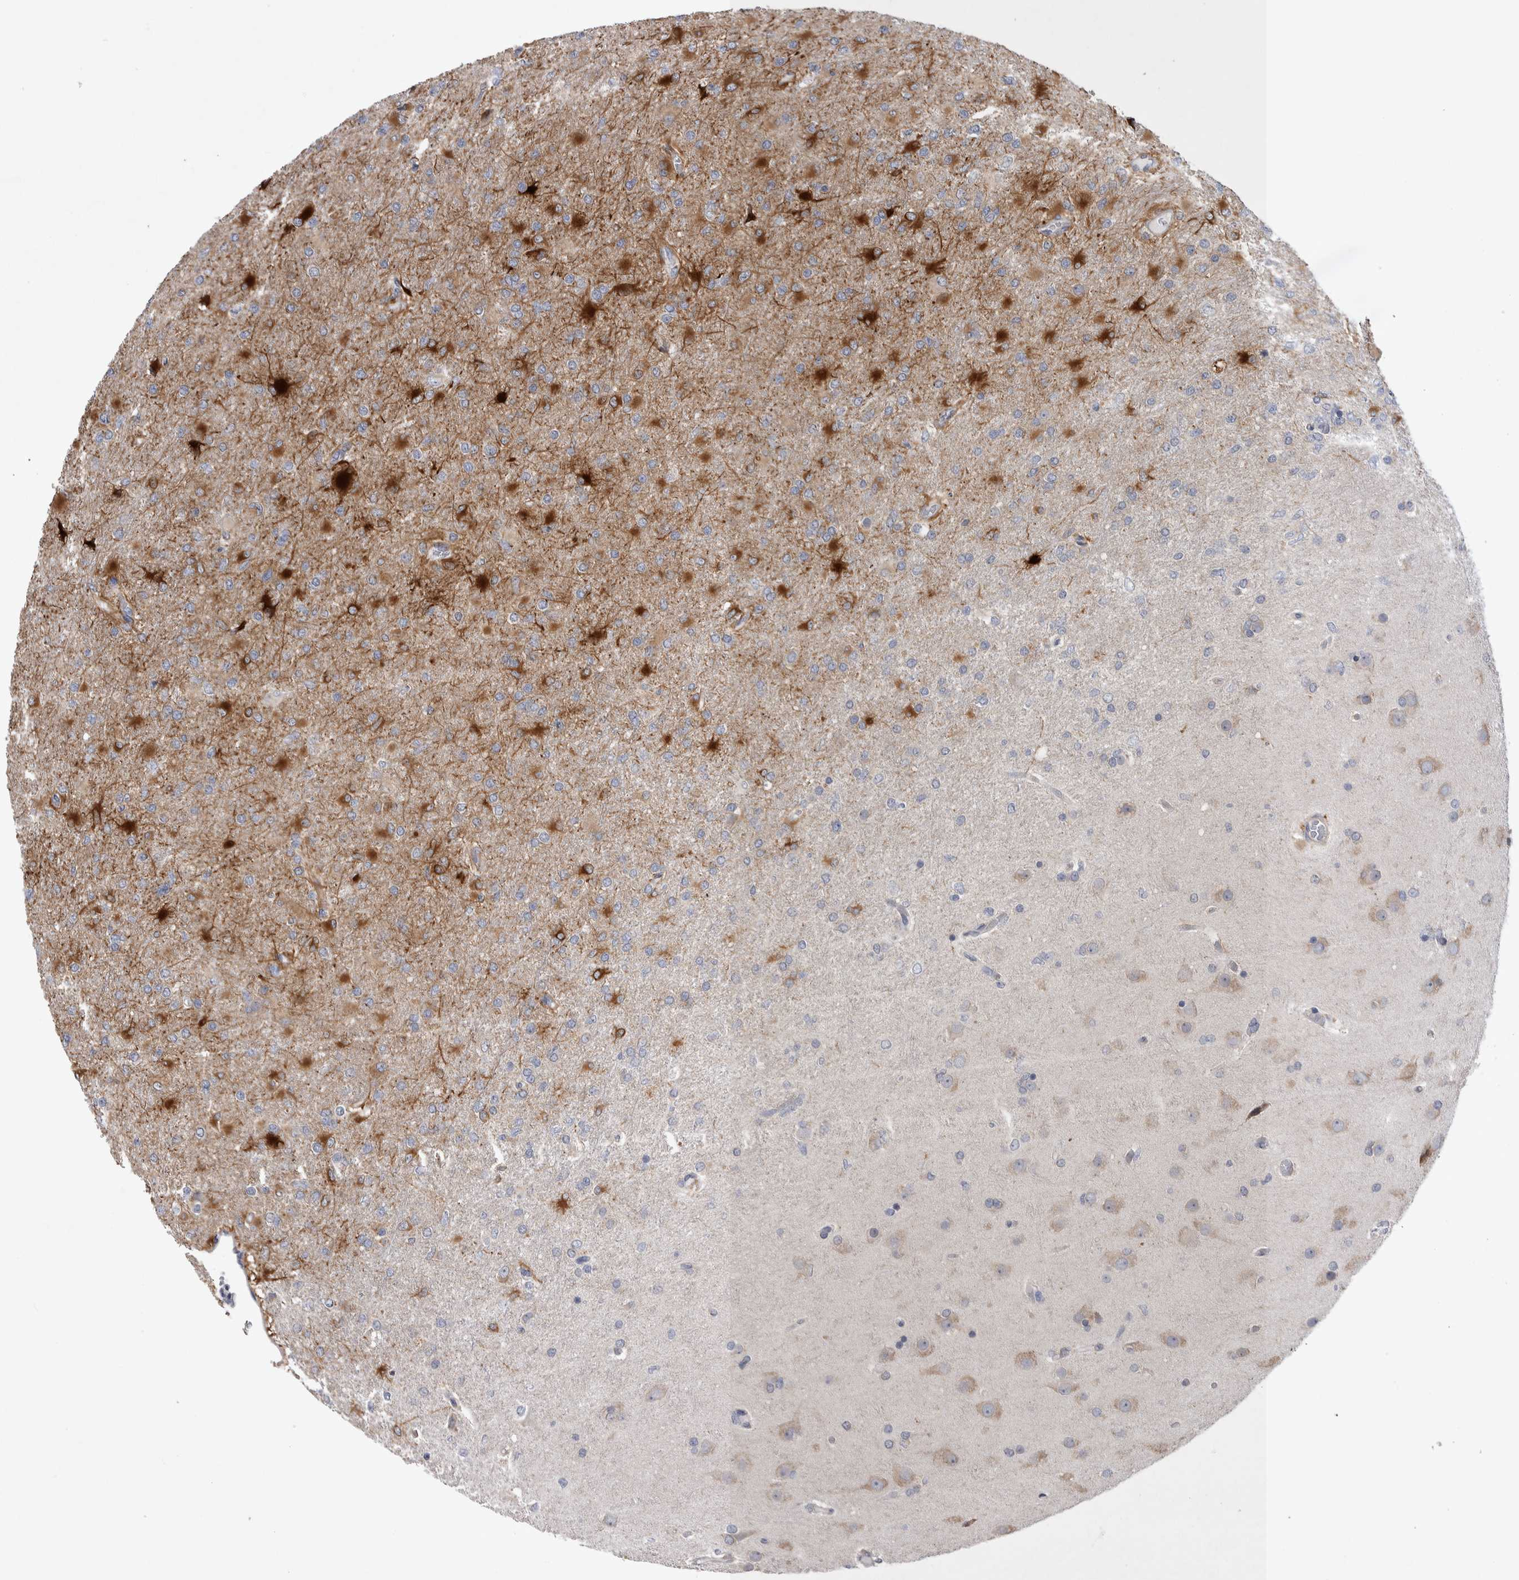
{"staining": {"intensity": "strong", "quantity": "<25%", "location": "cytoplasmic/membranous,nuclear"}, "tissue": "glioma", "cell_type": "Tumor cells", "image_type": "cancer", "snomed": [{"axis": "morphology", "description": "Glioma, malignant, High grade"}, {"axis": "topography", "description": "Cerebral cortex"}], "caption": "Brown immunohistochemical staining in malignant glioma (high-grade) demonstrates strong cytoplasmic/membranous and nuclear positivity in about <25% of tumor cells. The staining was performed using DAB to visualize the protein expression in brown, while the nuclei were stained in blue with hematoxylin (Magnification: 20x).", "gene": "IBTK", "patient": {"sex": "female", "age": 36}}